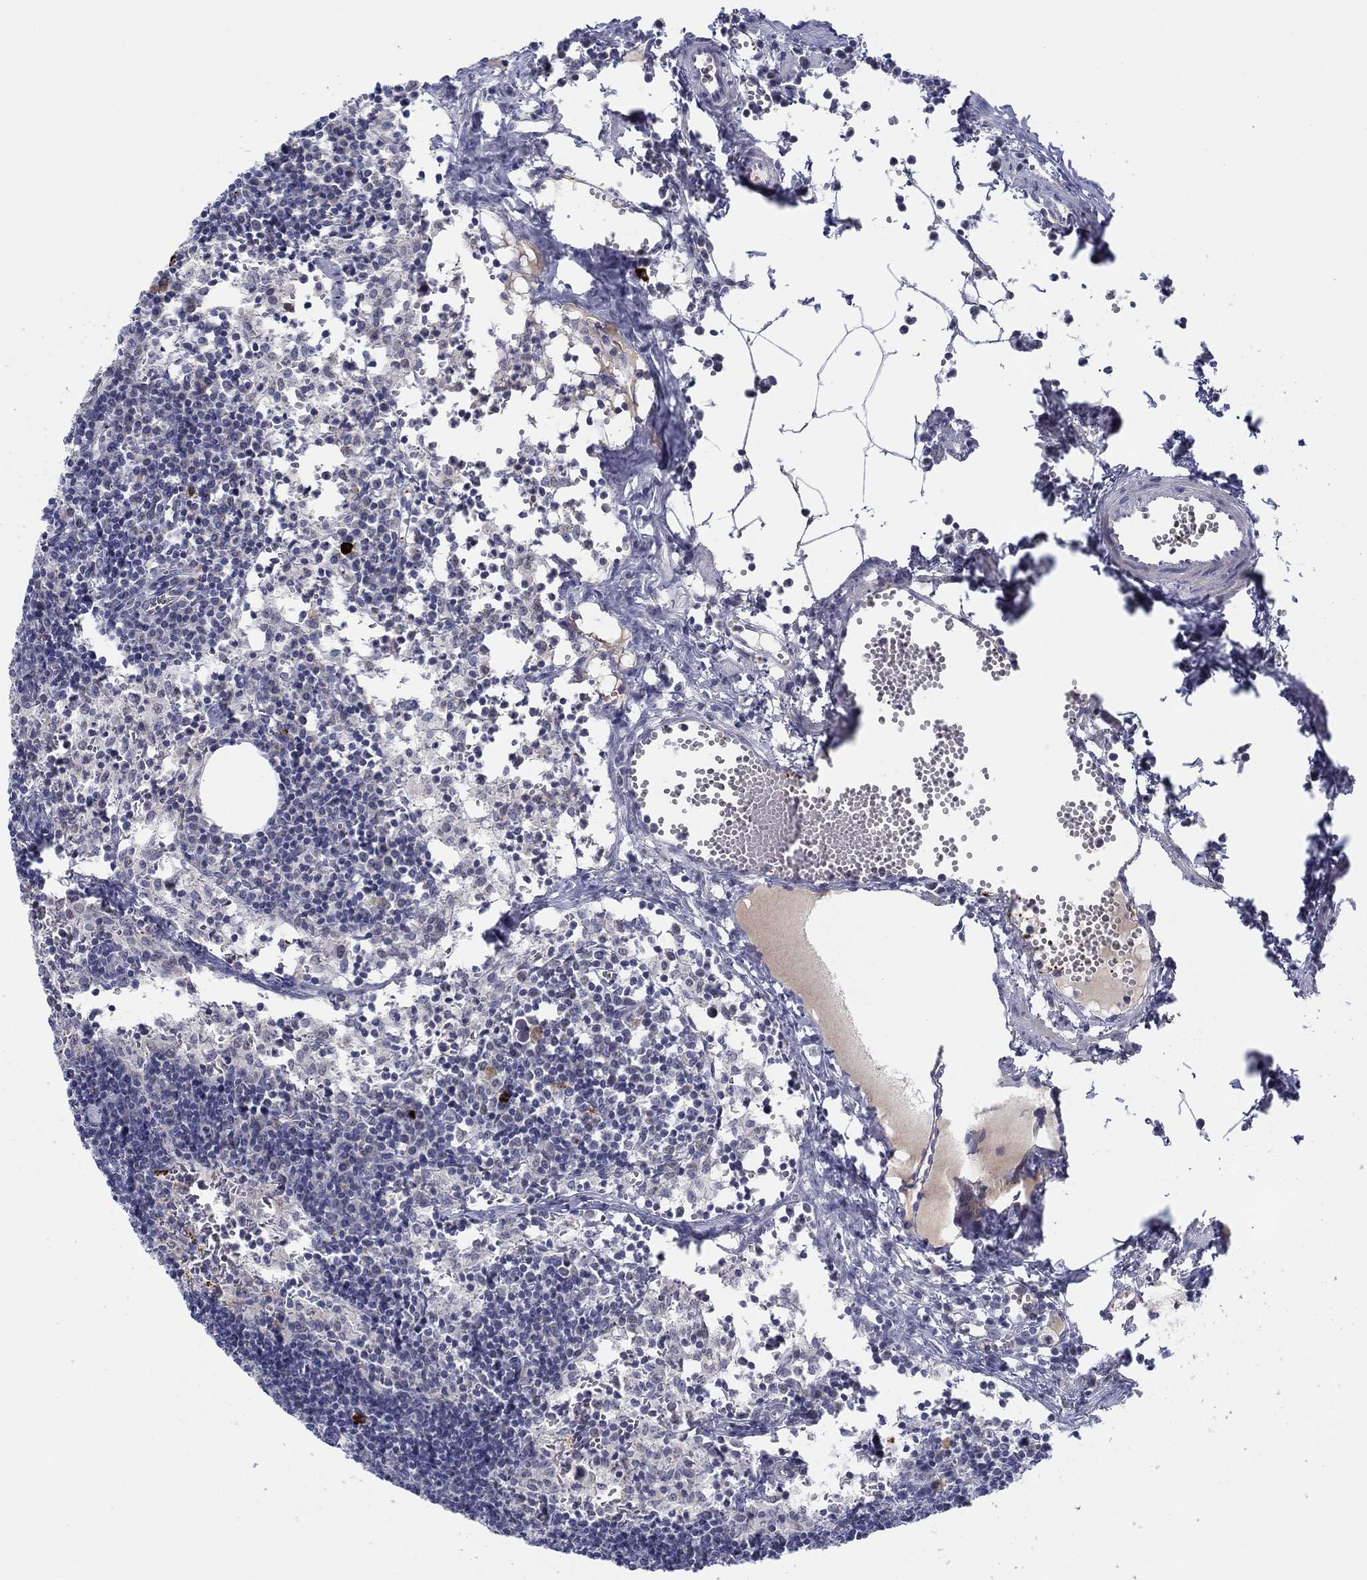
{"staining": {"intensity": "negative", "quantity": "none", "location": "none"}, "tissue": "lymph node", "cell_type": "Germinal center cells", "image_type": "normal", "snomed": [{"axis": "morphology", "description": "Normal tissue, NOS"}, {"axis": "topography", "description": "Lymph node"}], "caption": "IHC histopathology image of unremarkable human lymph node stained for a protein (brown), which shows no expression in germinal center cells.", "gene": "ALOX12", "patient": {"sex": "female", "age": 52}}